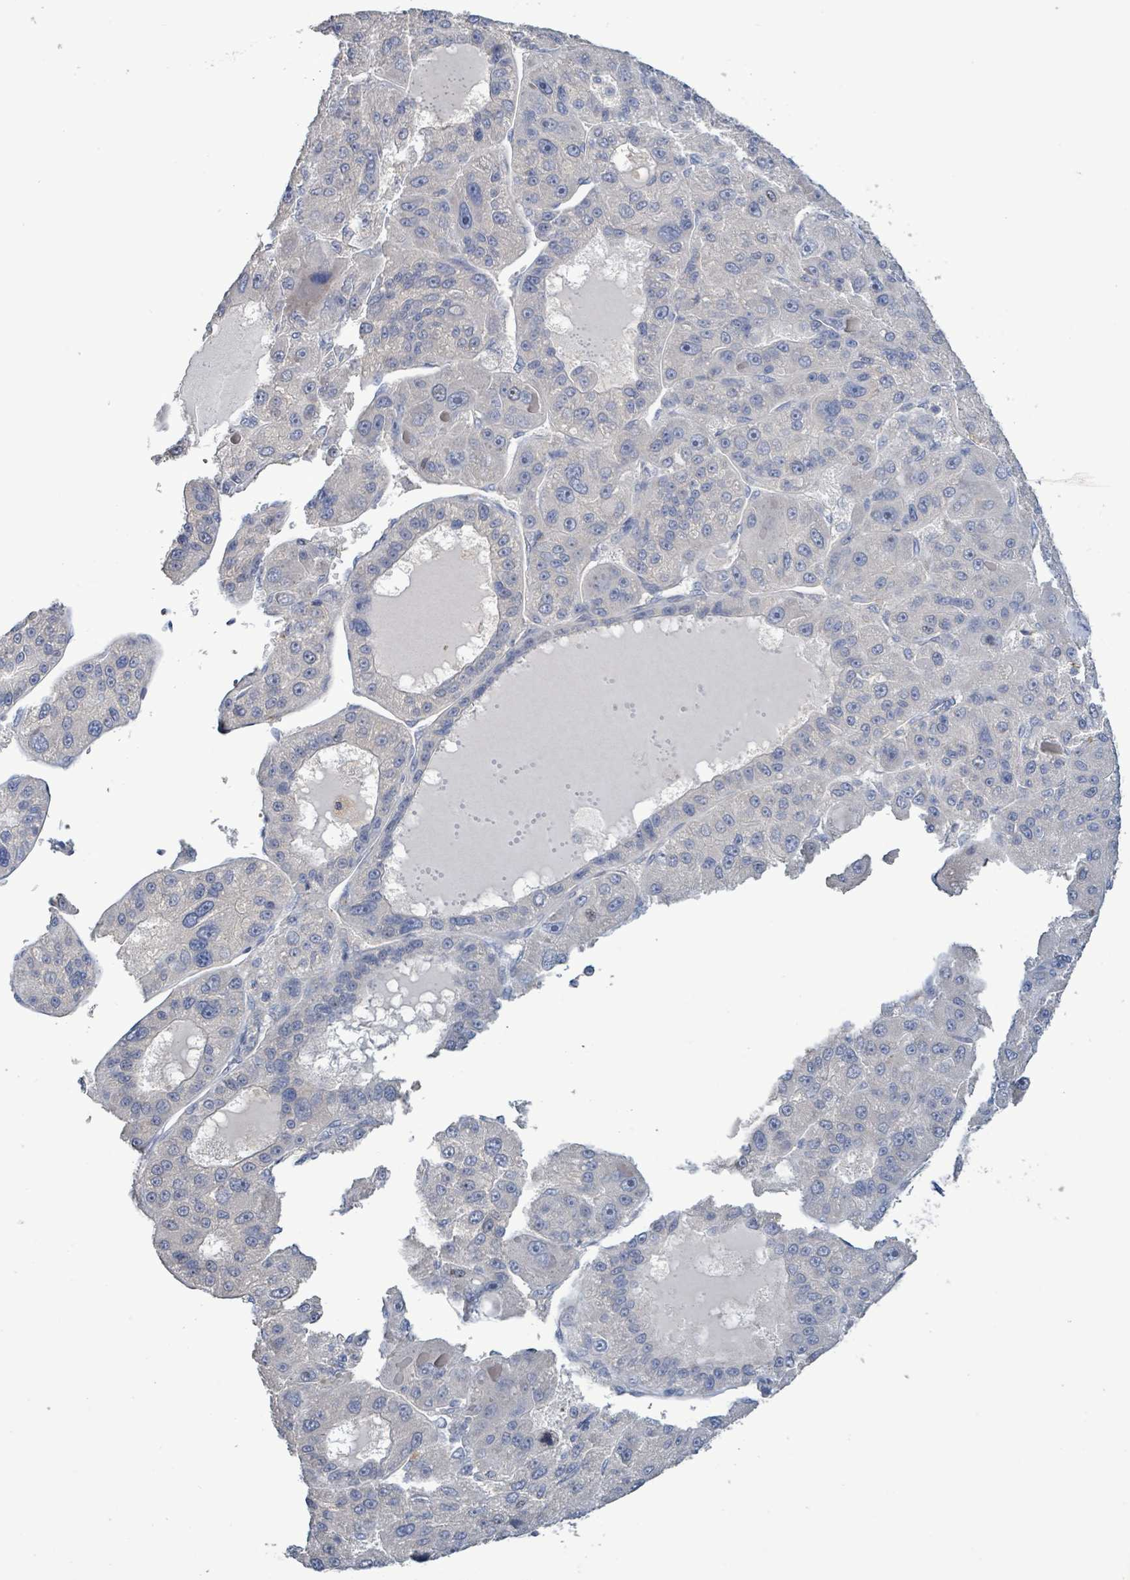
{"staining": {"intensity": "negative", "quantity": "none", "location": "none"}, "tissue": "liver cancer", "cell_type": "Tumor cells", "image_type": "cancer", "snomed": [{"axis": "morphology", "description": "Carcinoma, Hepatocellular, NOS"}, {"axis": "topography", "description": "Liver"}], "caption": "High magnification brightfield microscopy of liver cancer (hepatocellular carcinoma) stained with DAB (3,3'-diaminobenzidine) (brown) and counterstained with hematoxylin (blue): tumor cells show no significant staining.", "gene": "KRAS", "patient": {"sex": "male", "age": 76}}